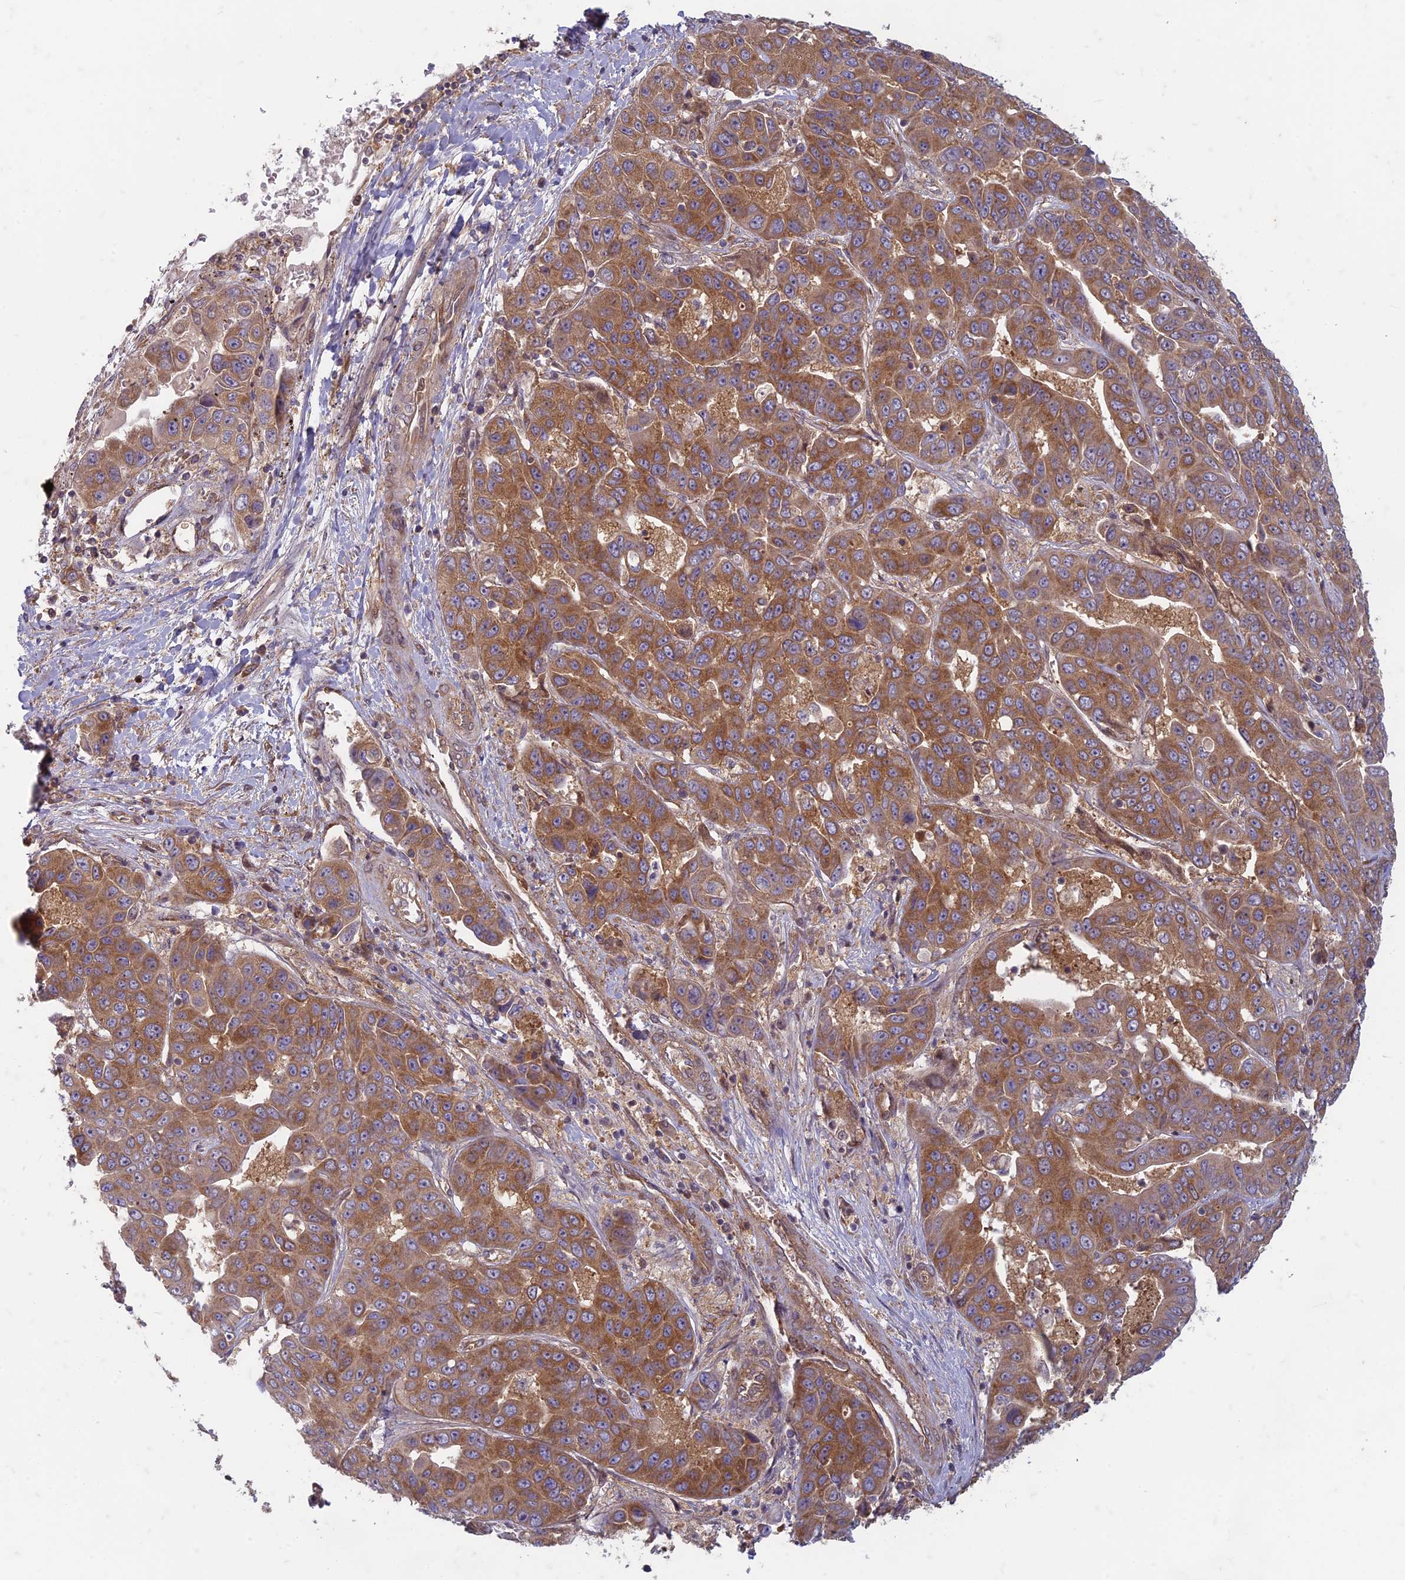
{"staining": {"intensity": "moderate", "quantity": ">75%", "location": "cytoplasmic/membranous"}, "tissue": "liver cancer", "cell_type": "Tumor cells", "image_type": "cancer", "snomed": [{"axis": "morphology", "description": "Cholangiocarcinoma"}, {"axis": "topography", "description": "Liver"}], "caption": "Protein analysis of liver cancer (cholangiocarcinoma) tissue reveals moderate cytoplasmic/membranous positivity in about >75% of tumor cells.", "gene": "TCF25", "patient": {"sex": "female", "age": 52}}